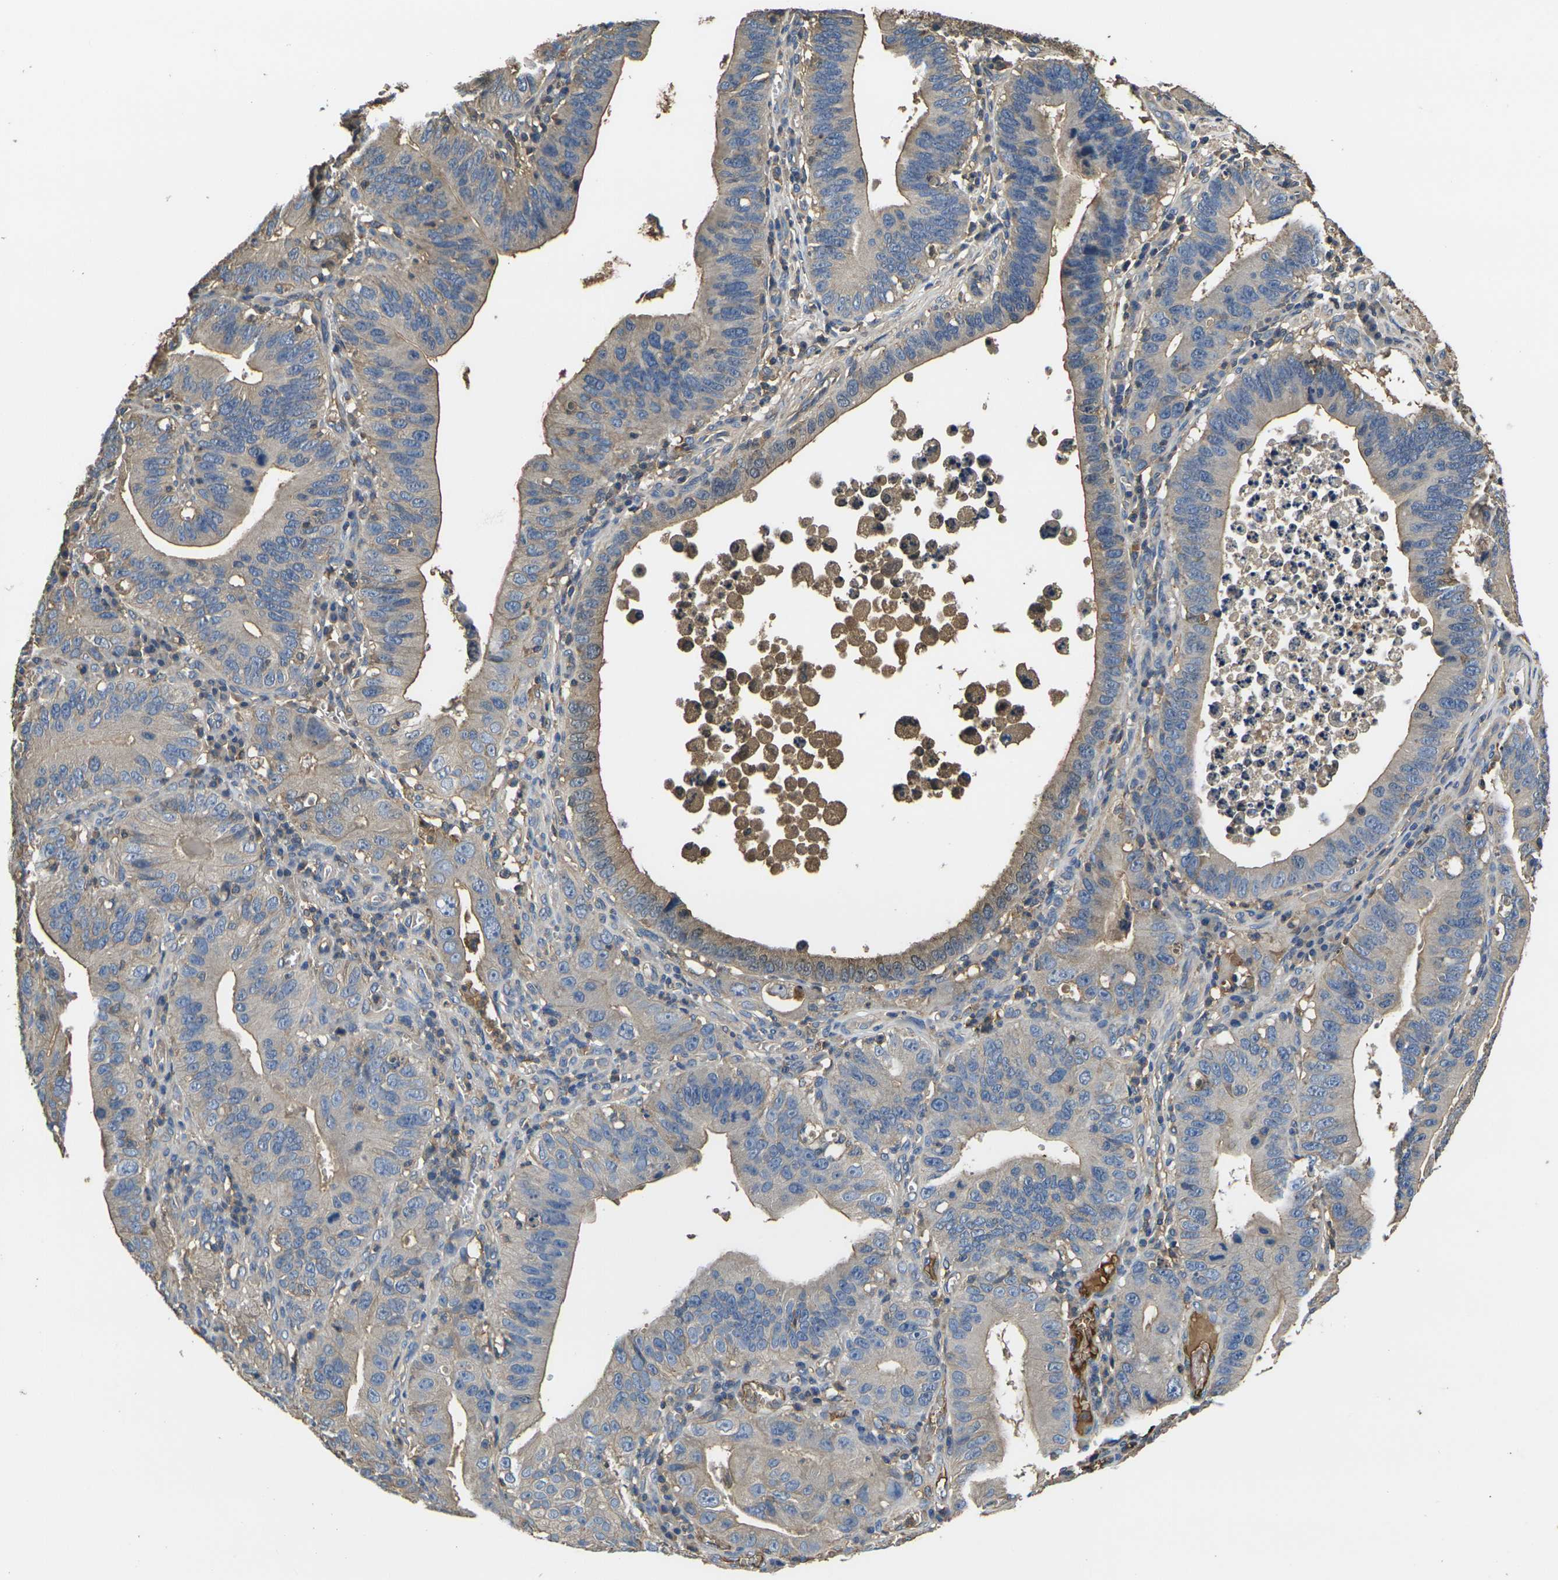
{"staining": {"intensity": "moderate", "quantity": "25%-75%", "location": "cytoplasmic/membranous"}, "tissue": "stomach cancer", "cell_type": "Tumor cells", "image_type": "cancer", "snomed": [{"axis": "morphology", "description": "Adenocarcinoma, NOS"}, {"axis": "topography", "description": "Stomach"}, {"axis": "topography", "description": "Gastric cardia"}], "caption": "Adenocarcinoma (stomach) stained for a protein (brown) demonstrates moderate cytoplasmic/membranous positive expression in about 25%-75% of tumor cells.", "gene": "HSPG2", "patient": {"sex": "male", "age": 59}}